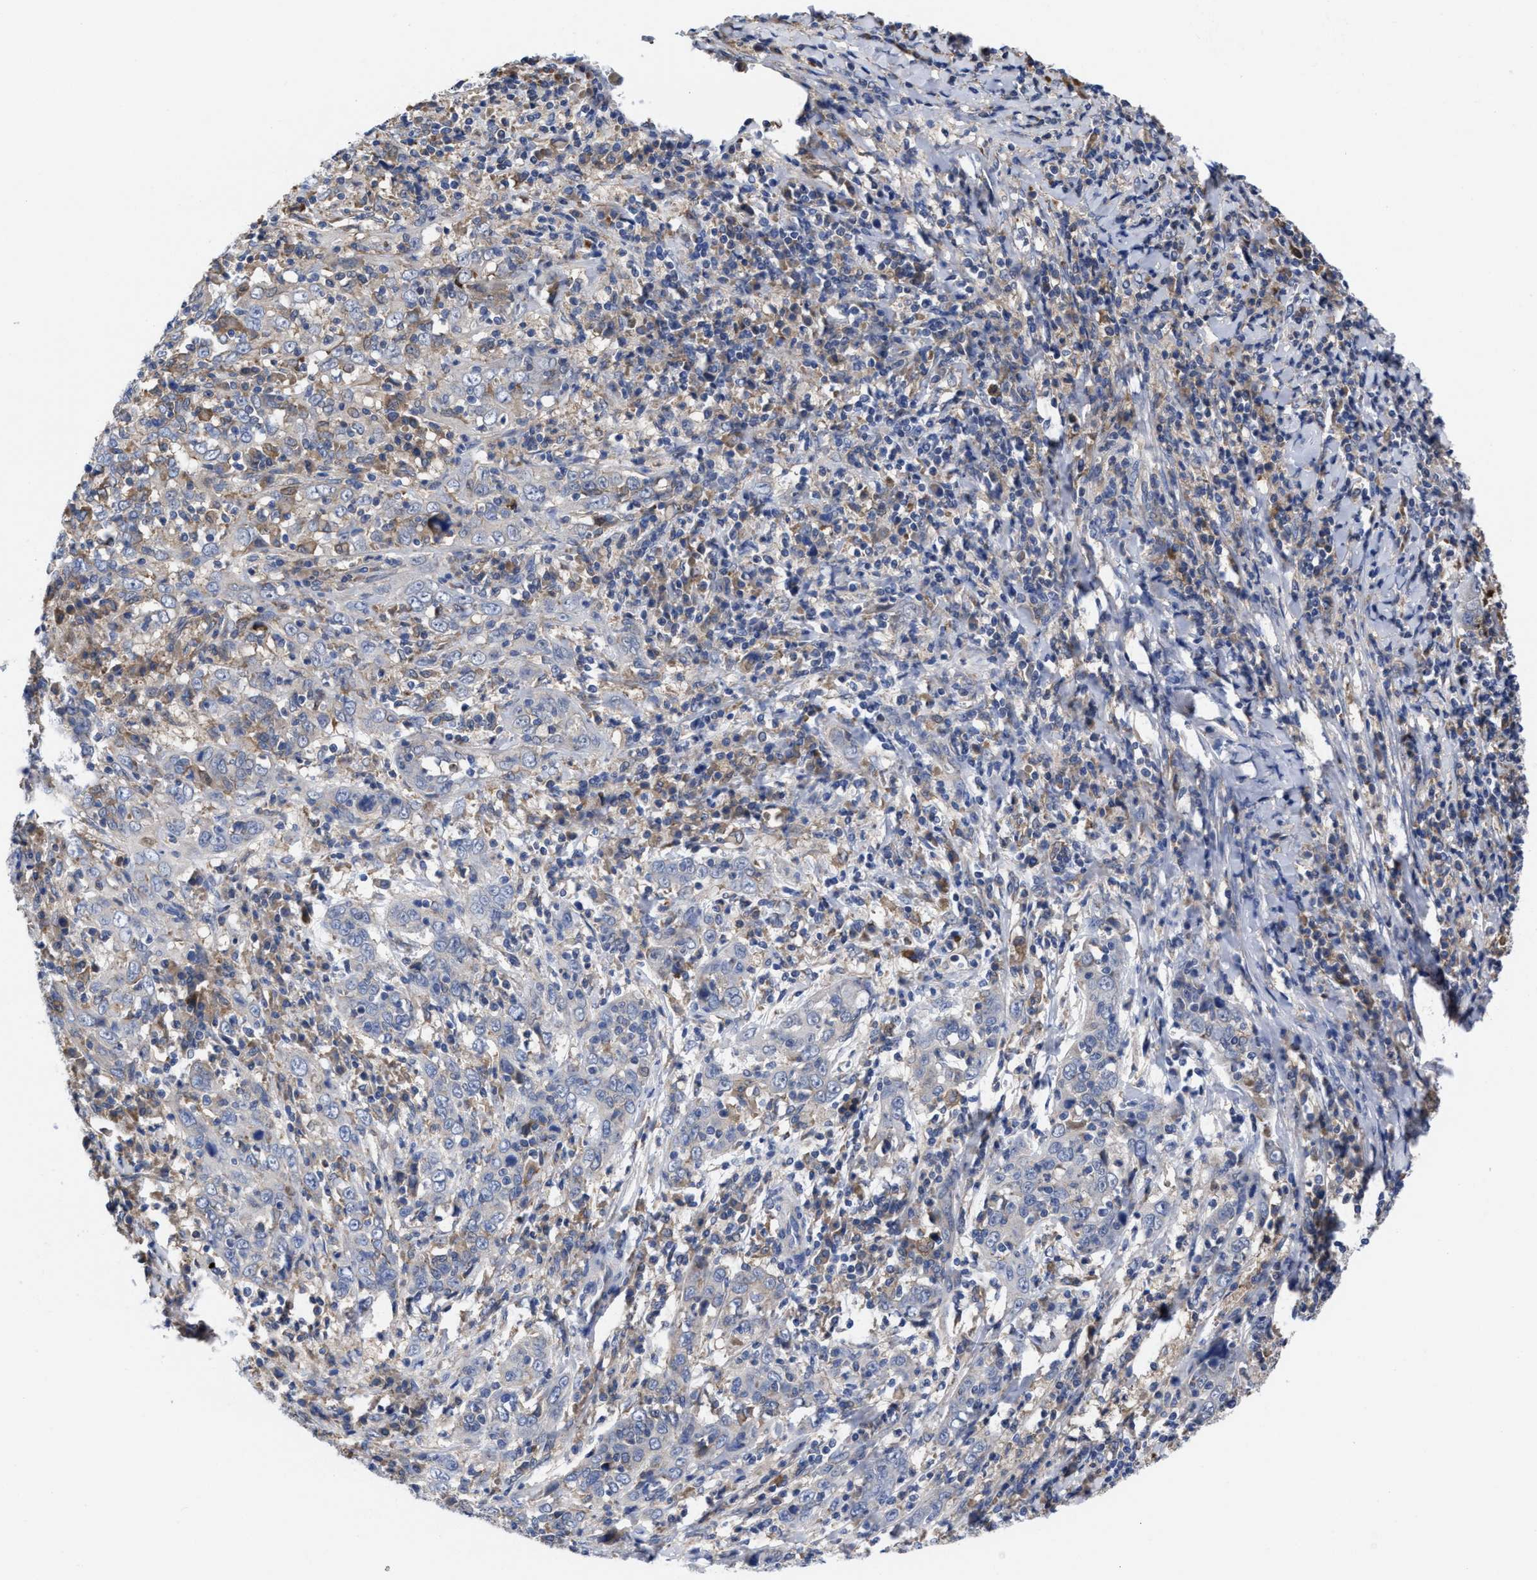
{"staining": {"intensity": "negative", "quantity": "none", "location": "none"}, "tissue": "cervical cancer", "cell_type": "Tumor cells", "image_type": "cancer", "snomed": [{"axis": "morphology", "description": "Squamous cell carcinoma, NOS"}, {"axis": "topography", "description": "Cervix"}], "caption": "High magnification brightfield microscopy of squamous cell carcinoma (cervical) stained with DAB (brown) and counterstained with hematoxylin (blue): tumor cells show no significant staining.", "gene": "TXNDC17", "patient": {"sex": "female", "age": 46}}